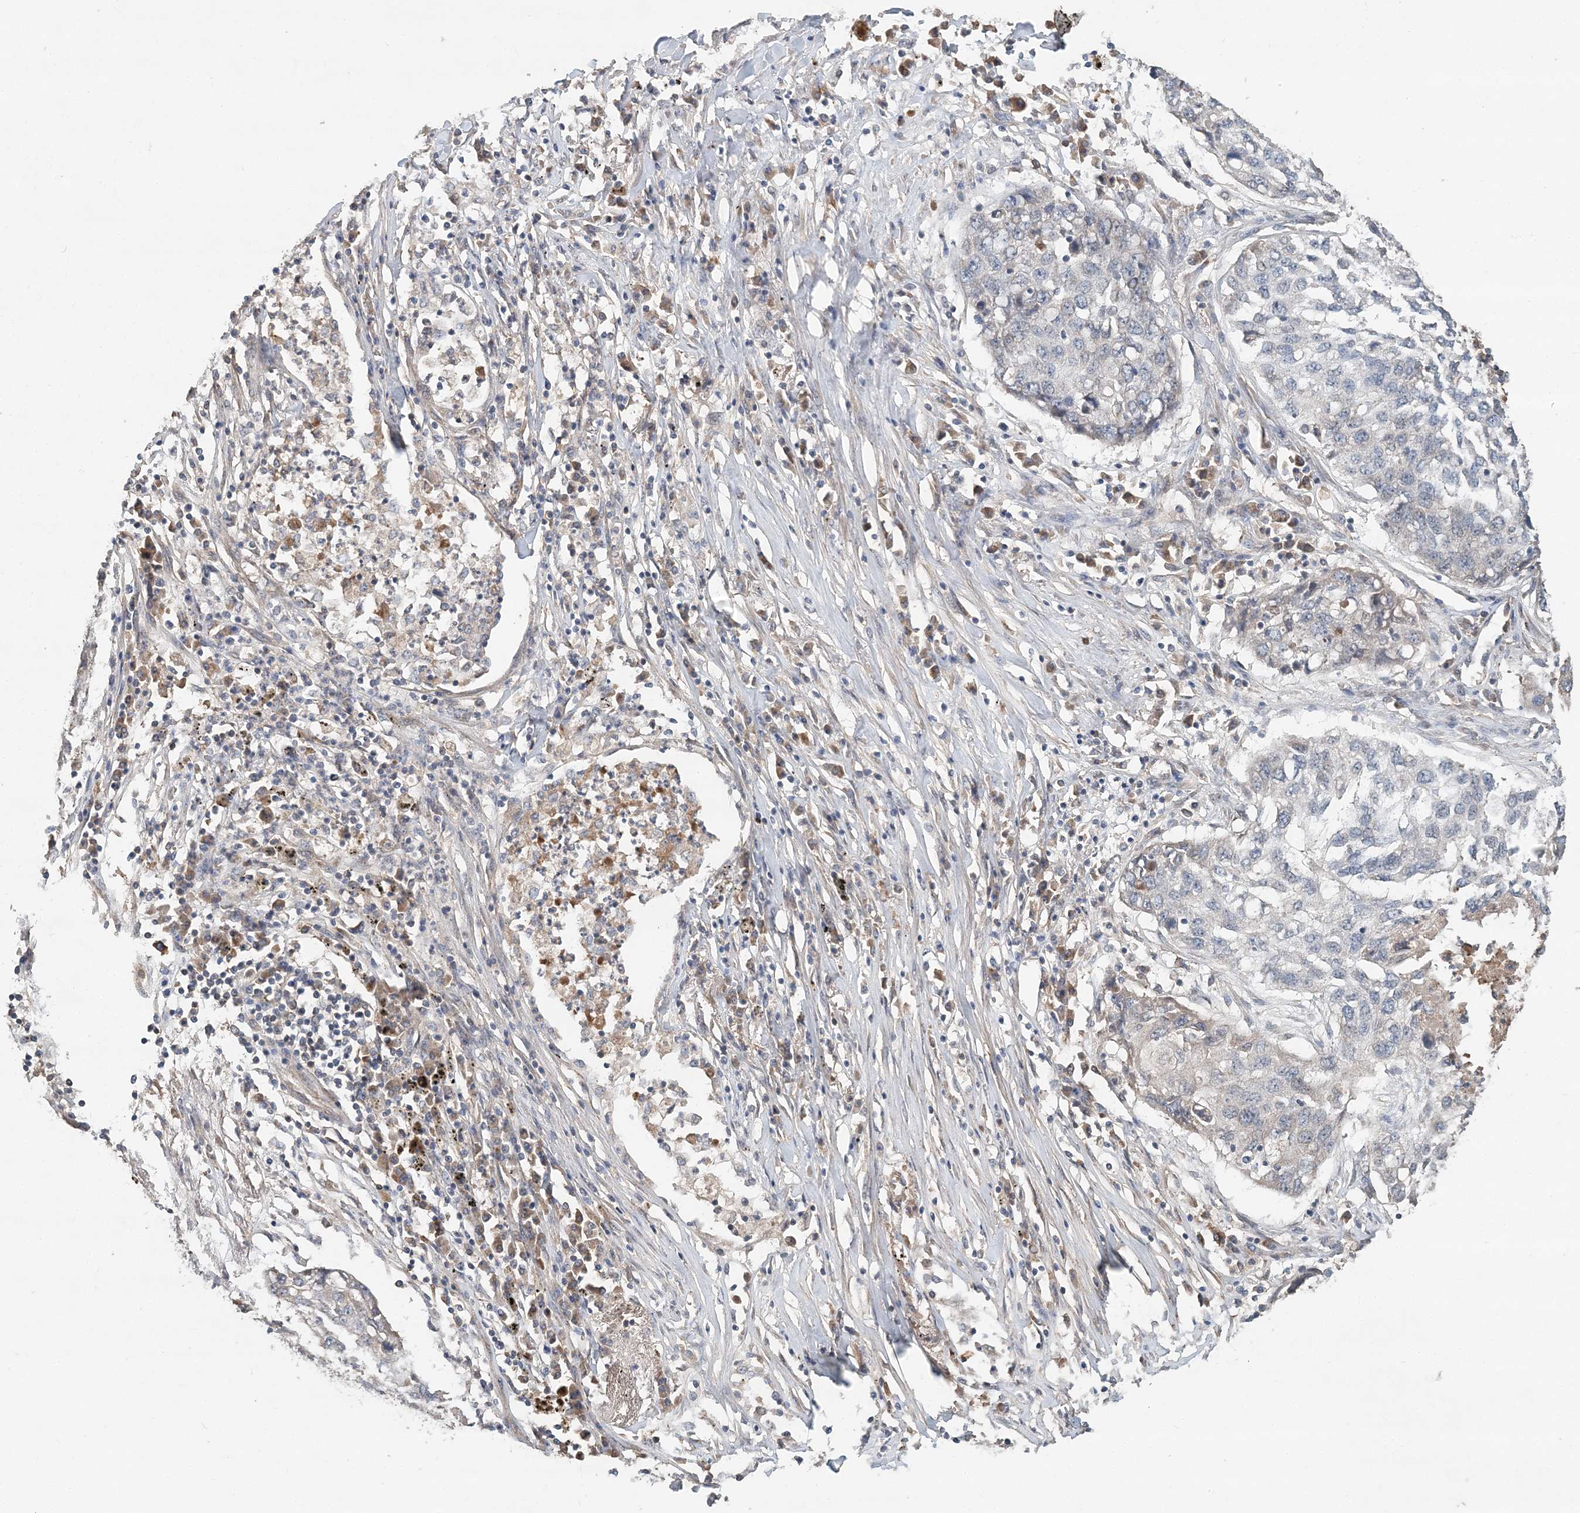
{"staining": {"intensity": "negative", "quantity": "none", "location": "none"}, "tissue": "lung cancer", "cell_type": "Tumor cells", "image_type": "cancer", "snomed": [{"axis": "morphology", "description": "Squamous cell carcinoma, NOS"}, {"axis": "topography", "description": "Lung"}], "caption": "Tumor cells are negative for brown protein staining in lung cancer (squamous cell carcinoma).", "gene": "SYCP3", "patient": {"sex": "female", "age": 63}}